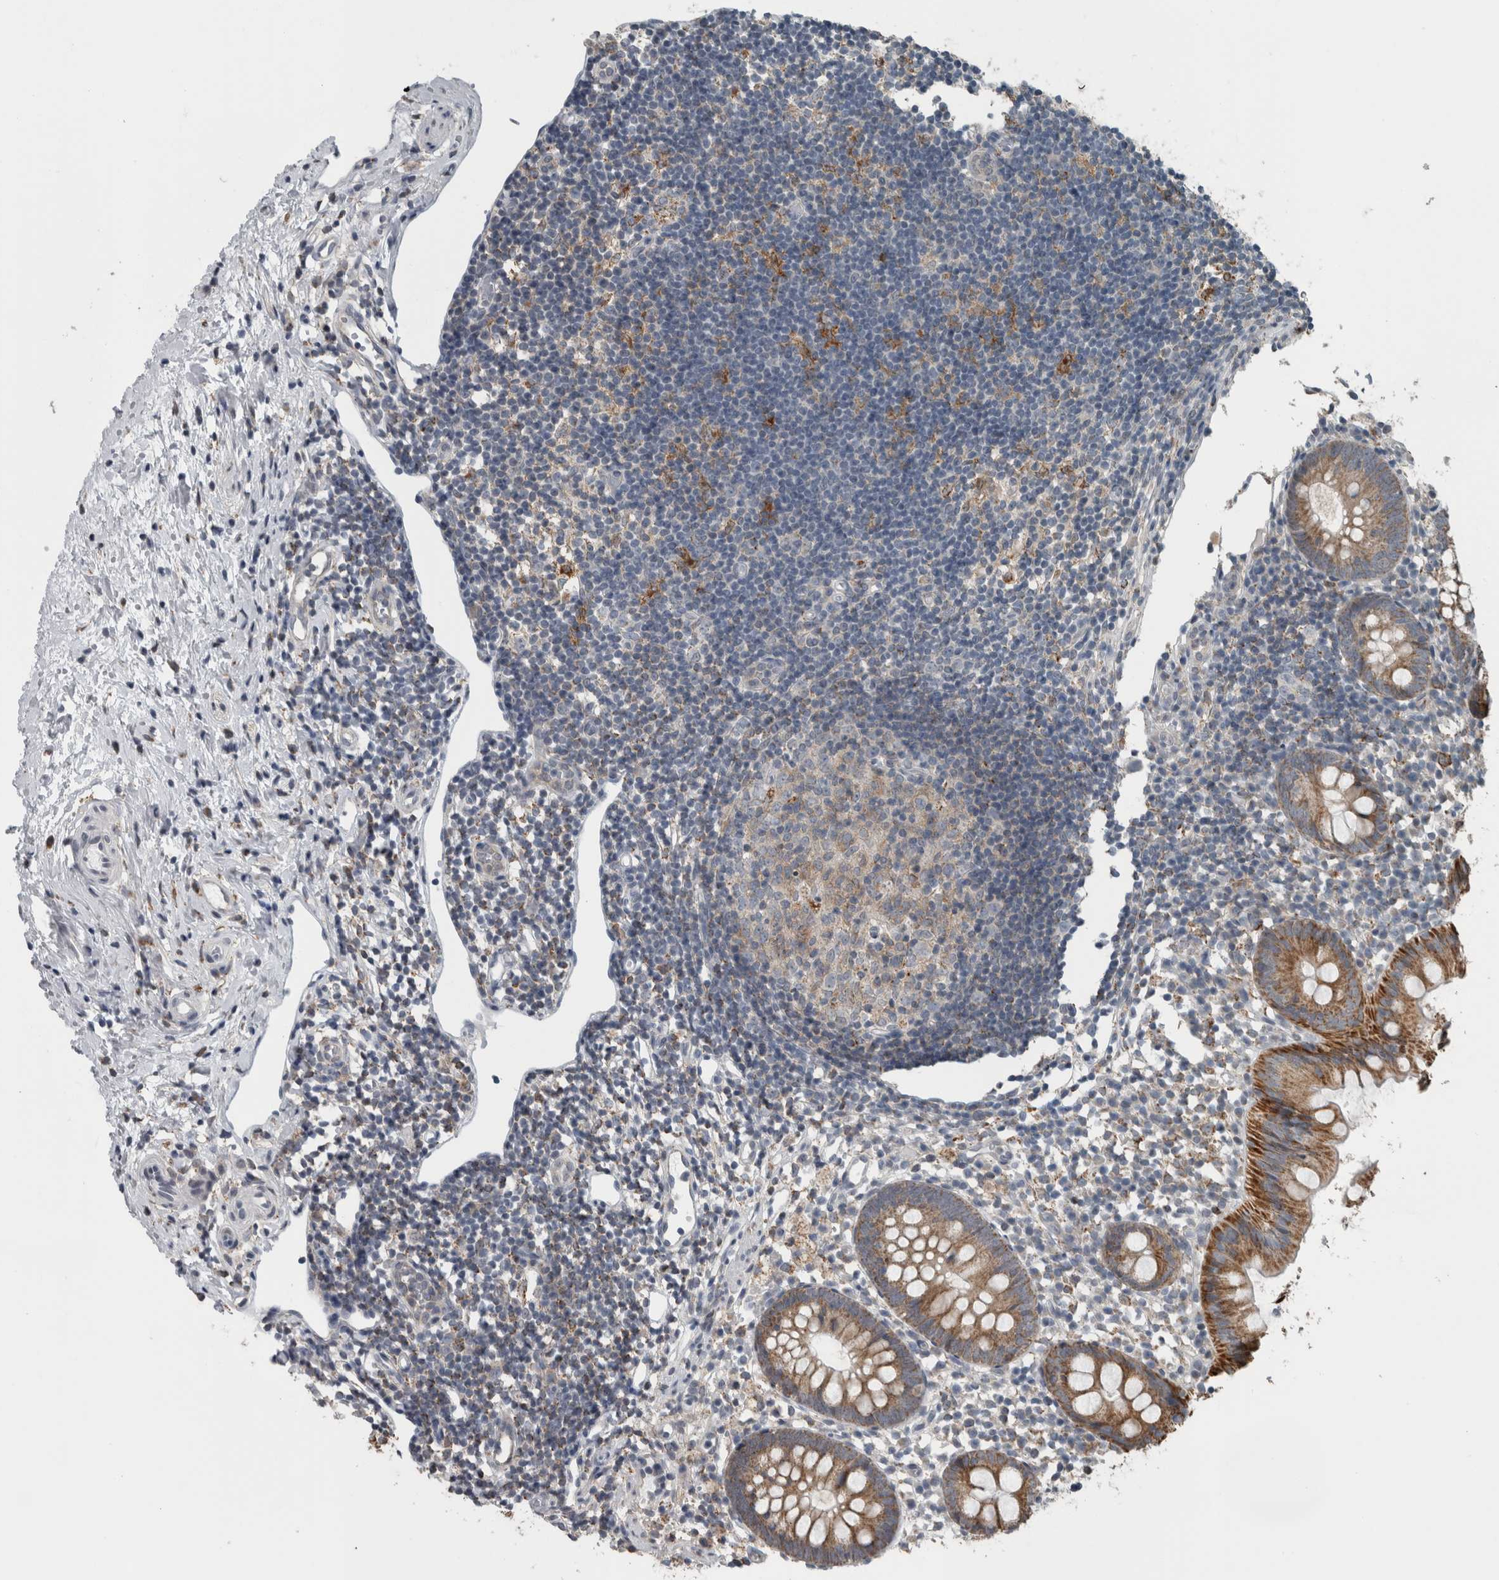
{"staining": {"intensity": "moderate", "quantity": ">75%", "location": "cytoplasmic/membranous"}, "tissue": "appendix", "cell_type": "Glandular cells", "image_type": "normal", "snomed": [{"axis": "morphology", "description": "Normal tissue, NOS"}, {"axis": "topography", "description": "Appendix"}], "caption": "Moderate cytoplasmic/membranous positivity is present in about >75% of glandular cells in normal appendix. The protein of interest is shown in brown color, while the nuclei are stained blue.", "gene": "ACSF2", "patient": {"sex": "female", "age": 20}}